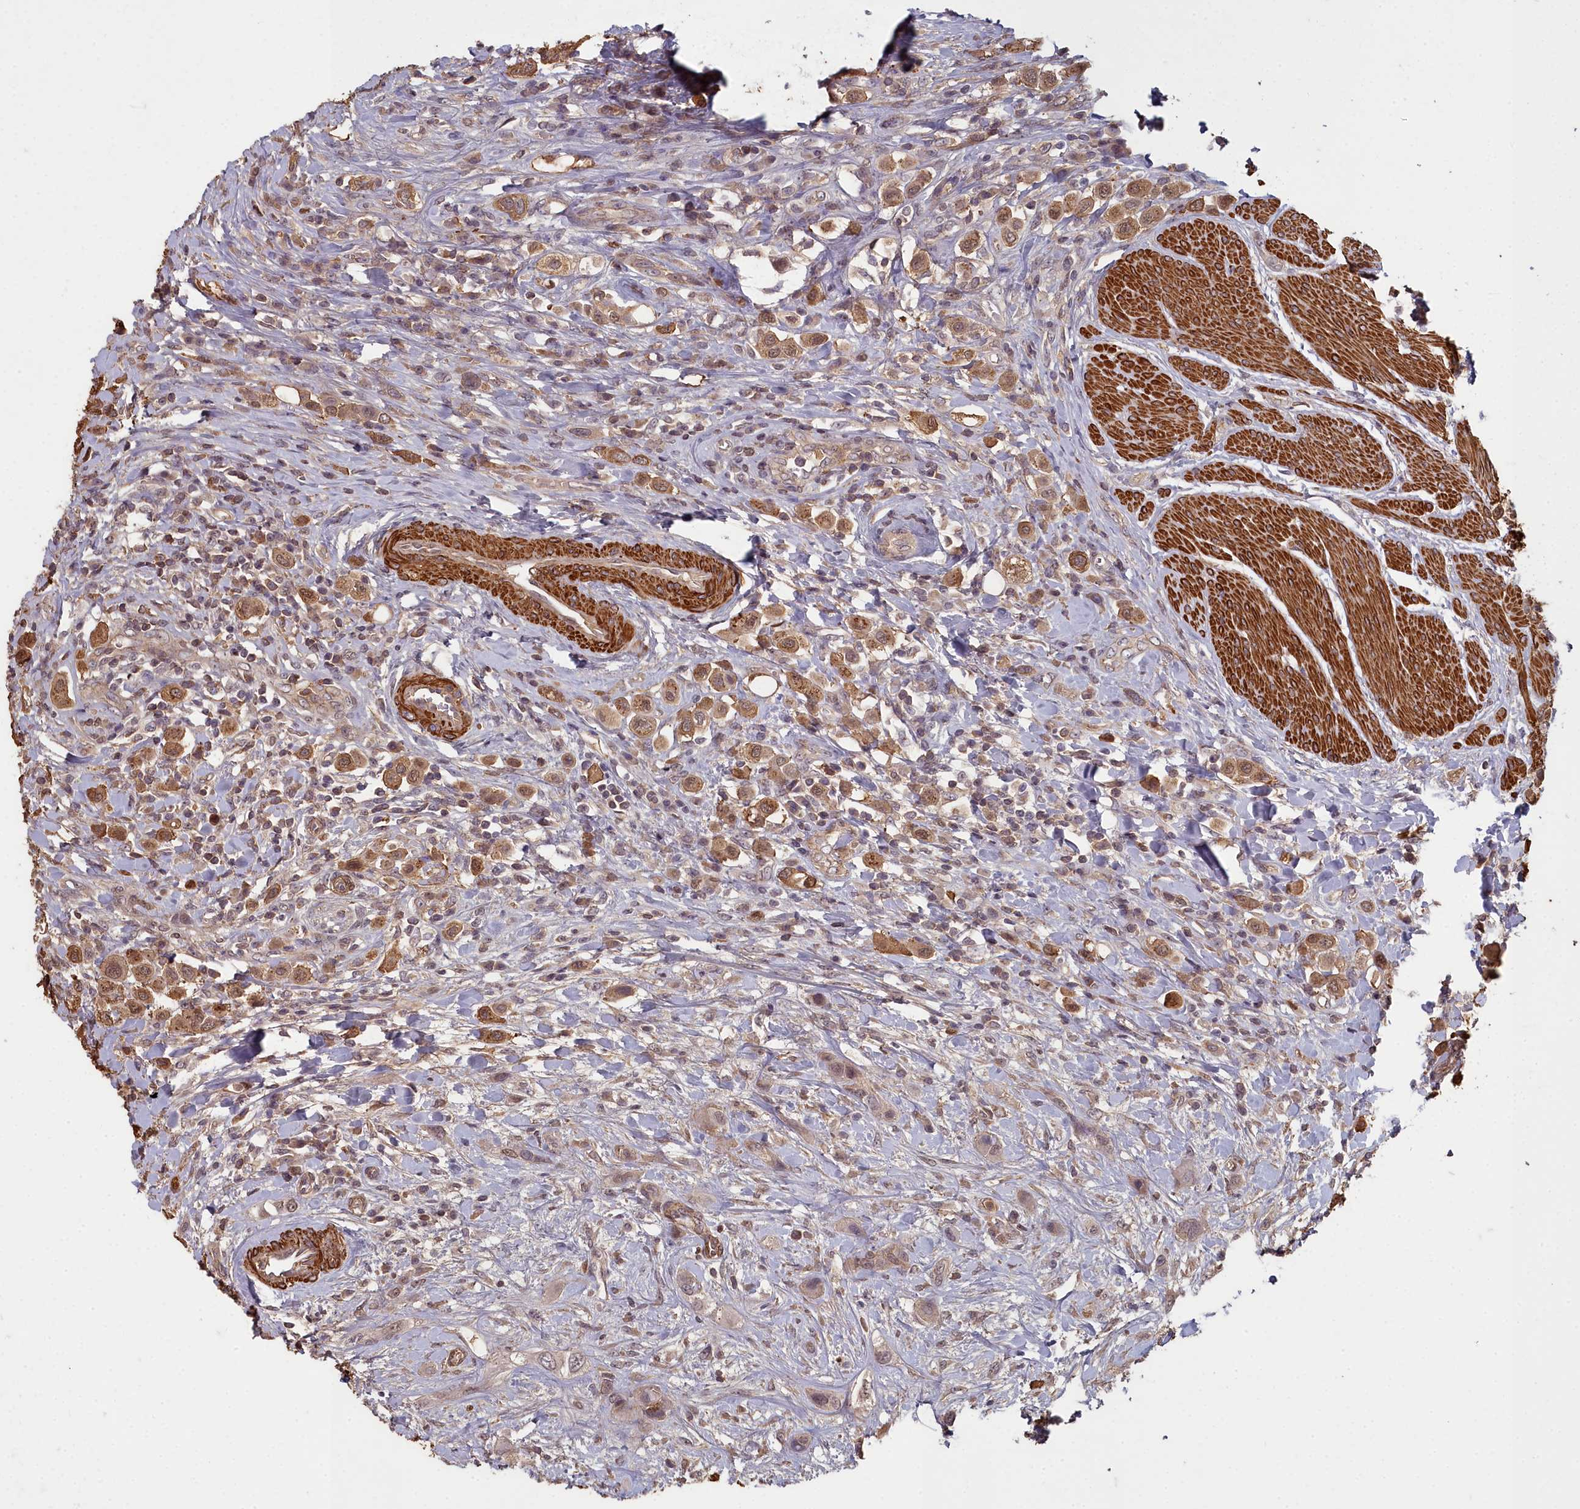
{"staining": {"intensity": "moderate", "quantity": ">75%", "location": "cytoplasmic/membranous,nuclear"}, "tissue": "urothelial cancer", "cell_type": "Tumor cells", "image_type": "cancer", "snomed": [{"axis": "morphology", "description": "Urothelial carcinoma, High grade"}, {"axis": "topography", "description": "Urinary bladder"}], "caption": "Brown immunohistochemical staining in urothelial carcinoma (high-grade) reveals moderate cytoplasmic/membranous and nuclear staining in approximately >75% of tumor cells. (IHC, brightfield microscopy, high magnification).", "gene": "ZNF626", "patient": {"sex": "male", "age": 50}}